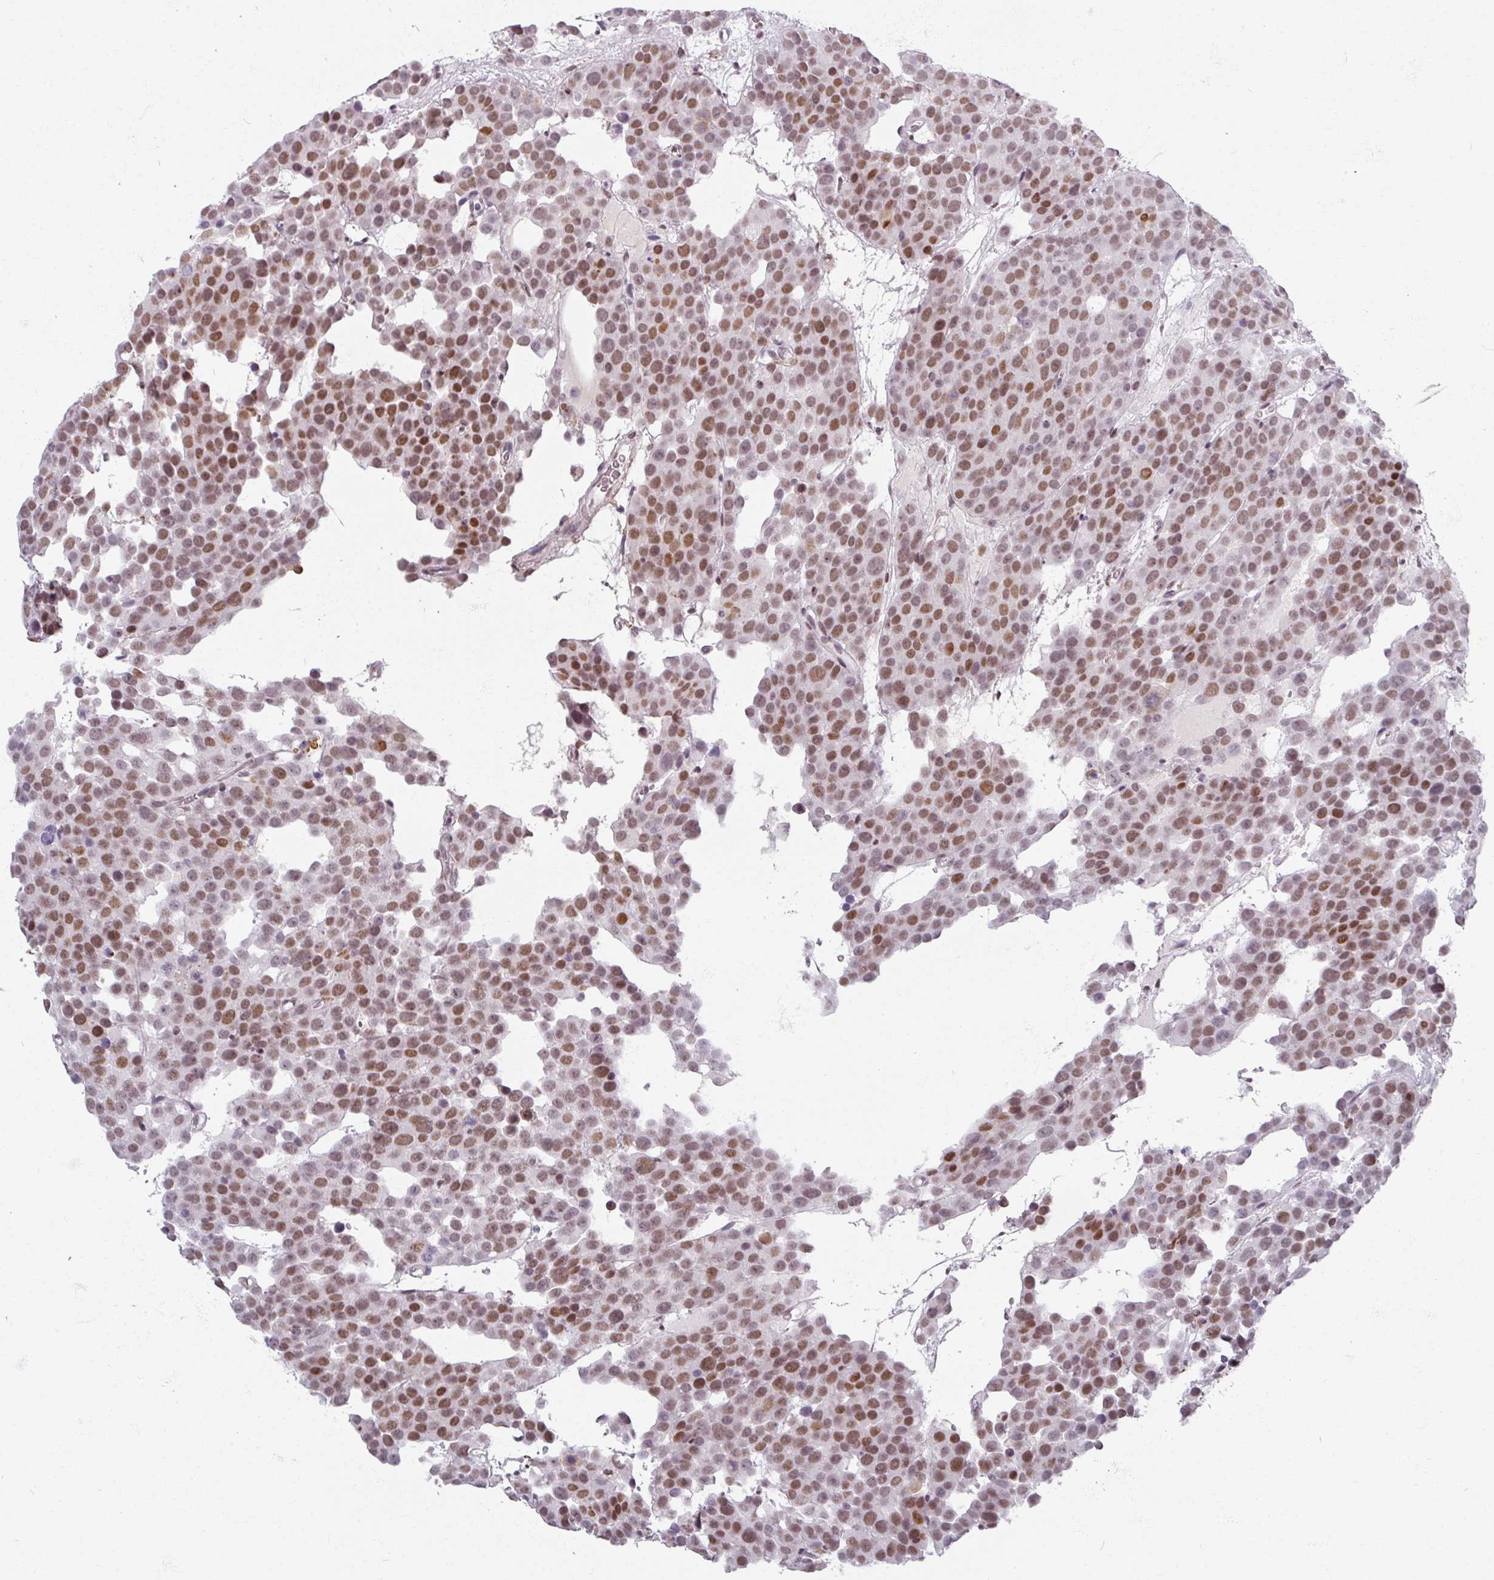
{"staining": {"intensity": "moderate", "quantity": ">75%", "location": "nuclear"}, "tissue": "testis cancer", "cell_type": "Tumor cells", "image_type": "cancer", "snomed": [{"axis": "morphology", "description": "Seminoma, NOS"}, {"axis": "topography", "description": "Testis"}], "caption": "Moderate nuclear expression is identified in approximately >75% of tumor cells in seminoma (testis).", "gene": "RIPOR3", "patient": {"sex": "male", "age": 71}}